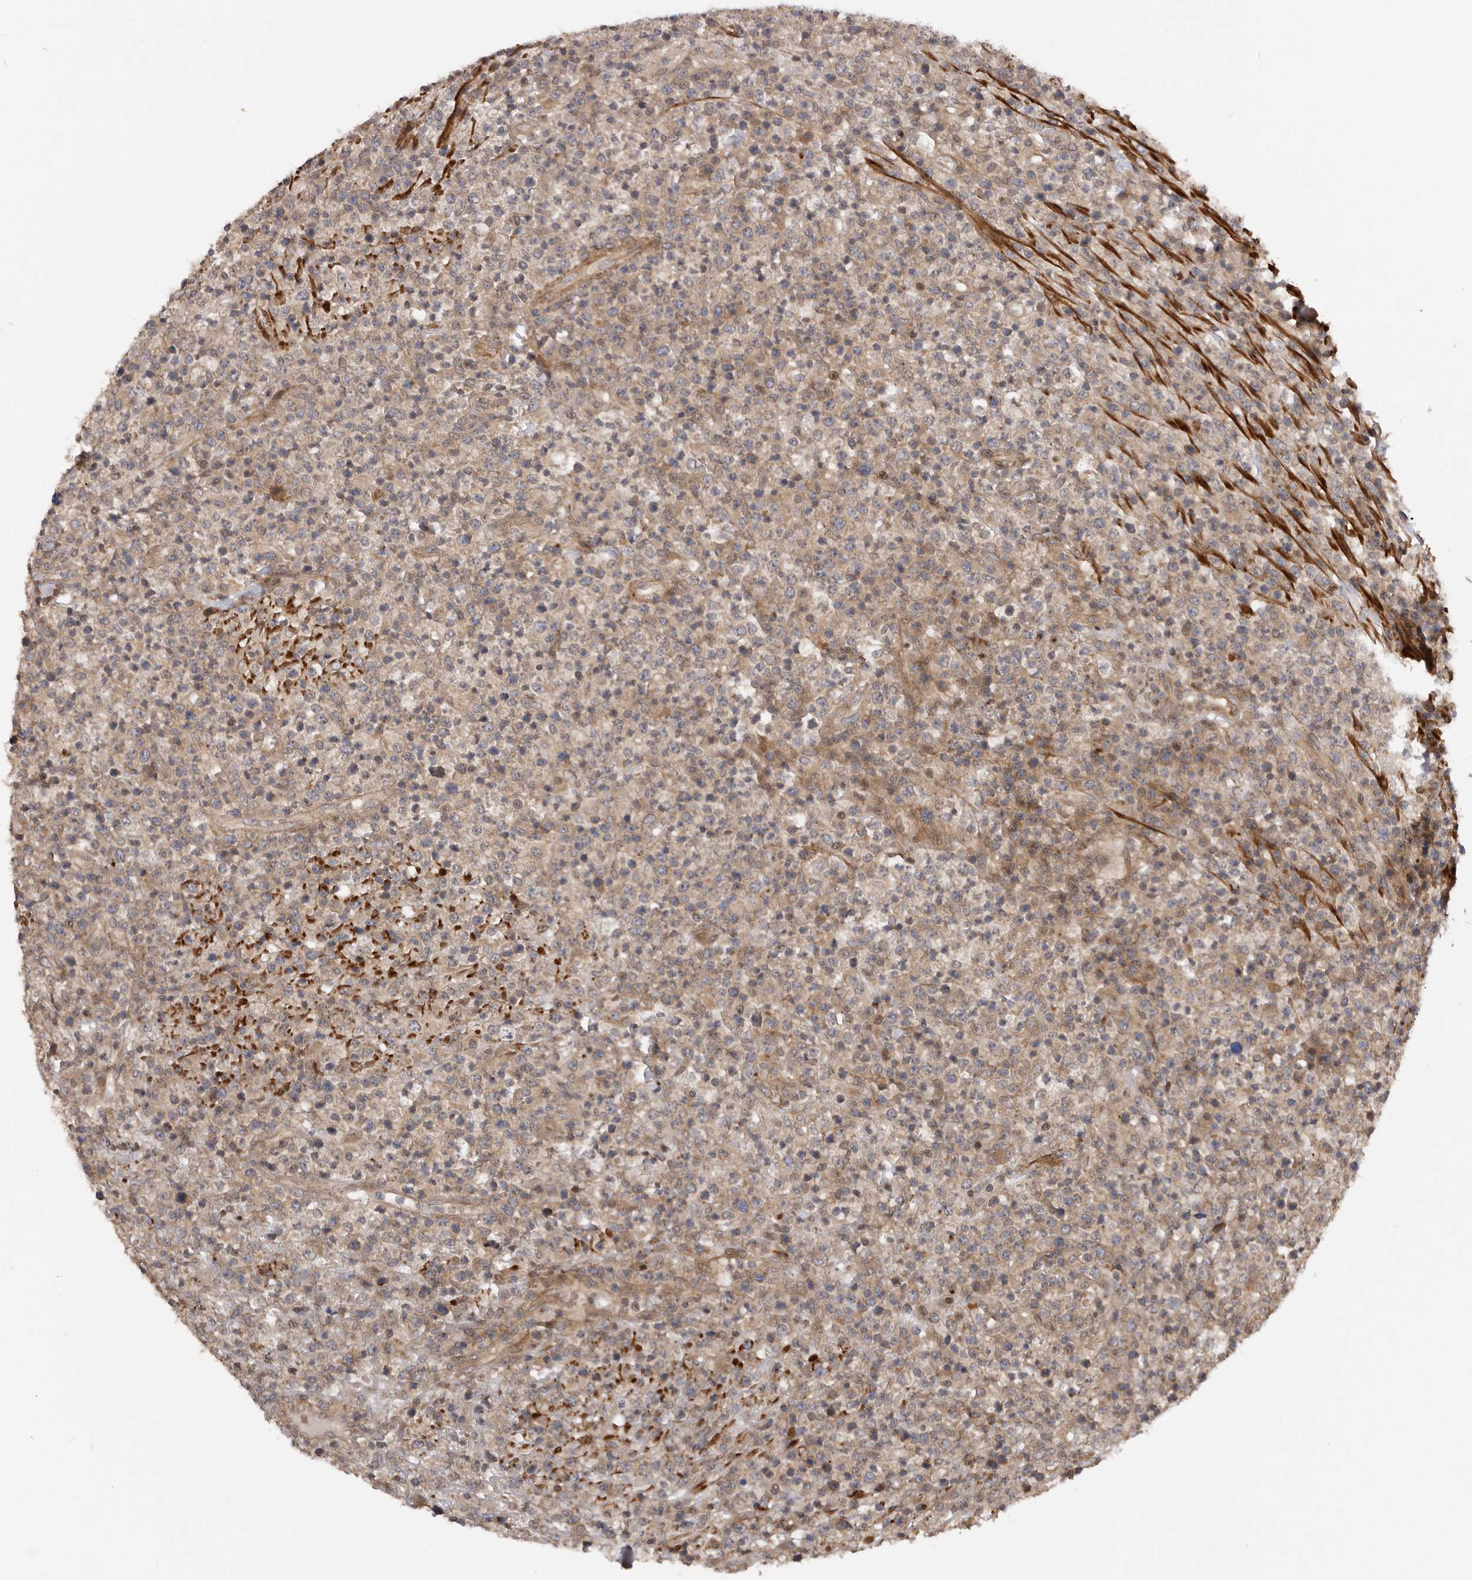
{"staining": {"intensity": "weak", "quantity": "25%-75%", "location": "cytoplasmic/membranous"}, "tissue": "lymphoma", "cell_type": "Tumor cells", "image_type": "cancer", "snomed": [{"axis": "morphology", "description": "Malignant lymphoma, non-Hodgkin's type, High grade"}, {"axis": "topography", "description": "Colon"}], "caption": "Immunohistochemistry staining of high-grade malignant lymphoma, non-Hodgkin's type, which exhibits low levels of weak cytoplasmic/membranous positivity in approximately 25%-75% of tumor cells indicating weak cytoplasmic/membranous protein positivity. The staining was performed using DAB (brown) for protein detection and nuclei were counterstained in hematoxylin (blue).", "gene": "TRIM56", "patient": {"sex": "female", "age": 53}}